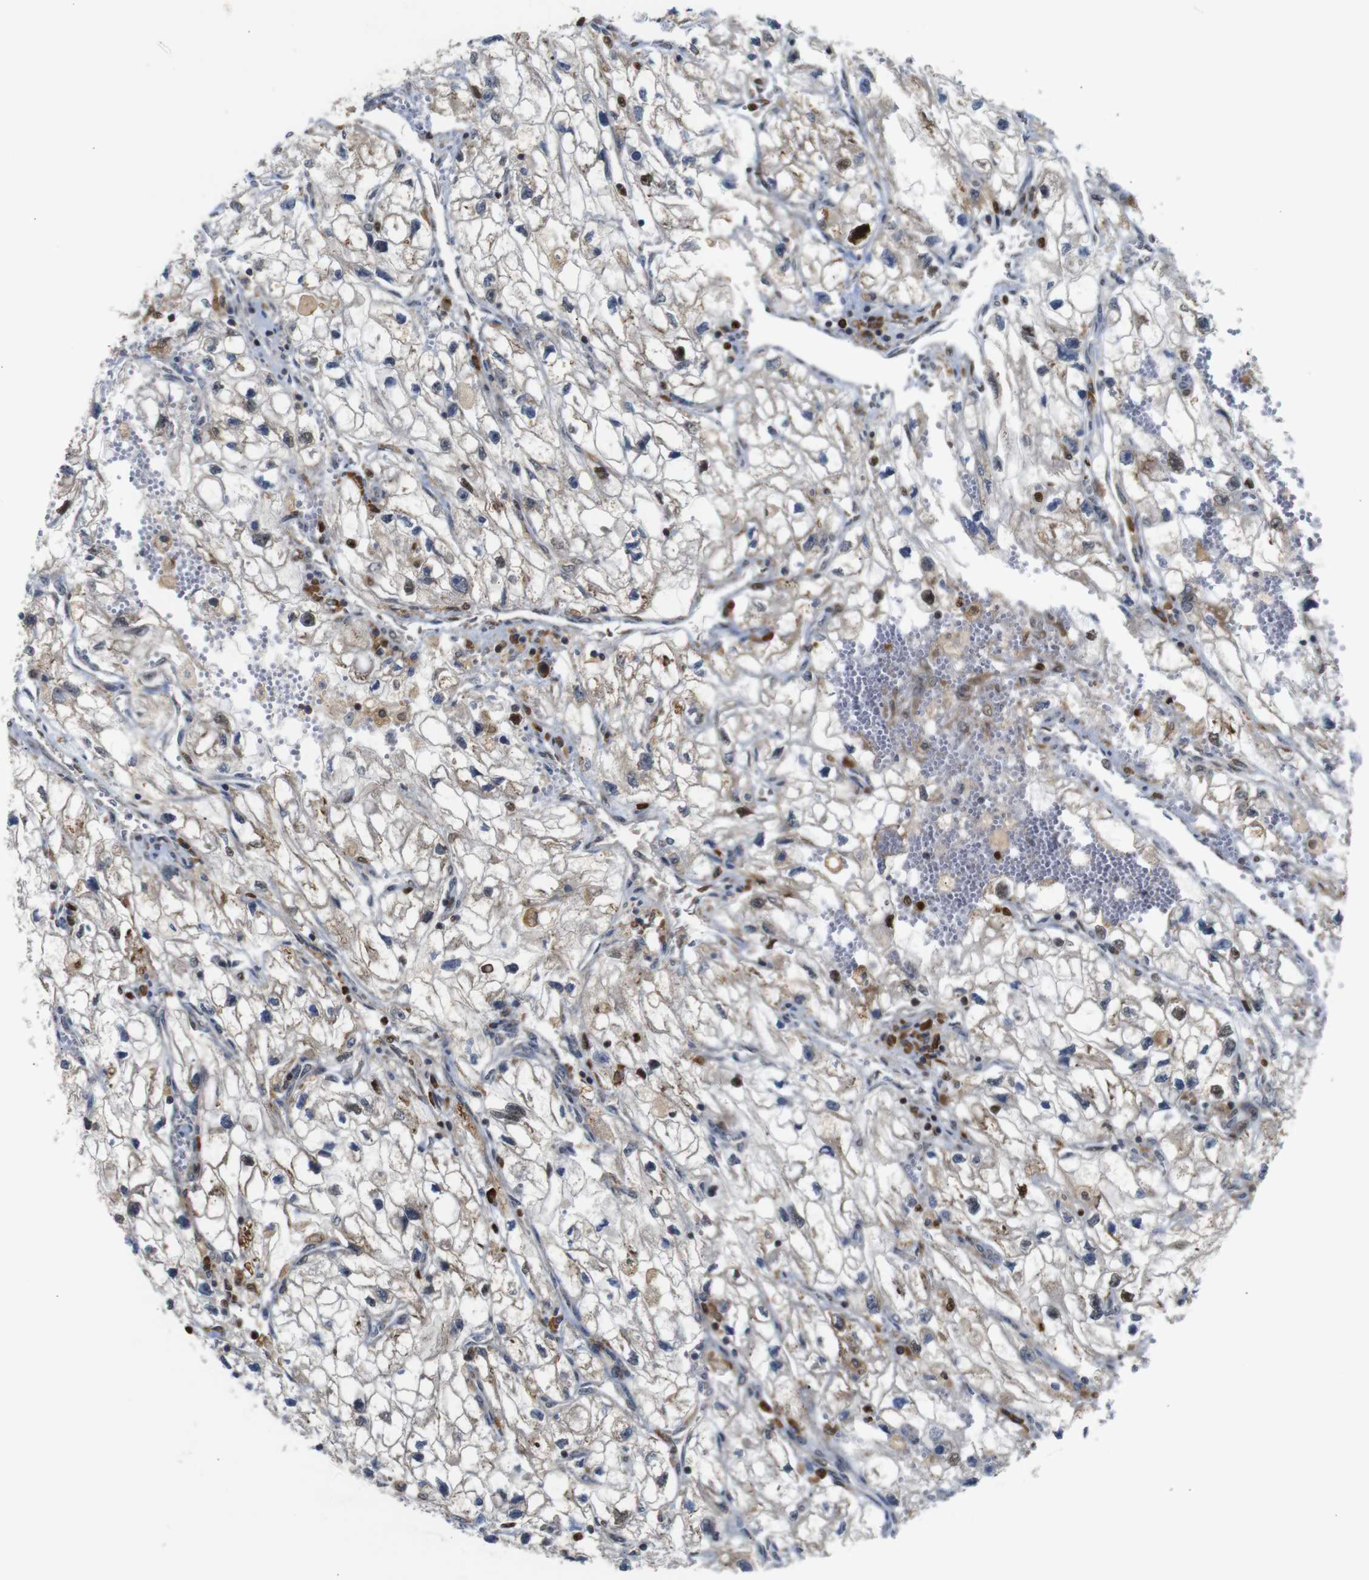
{"staining": {"intensity": "weak", "quantity": "<25%", "location": "cytoplasmic/membranous"}, "tissue": "renal cancer", "cell_type": "Tumor cells", "image_type": "cancer", "snomed": [{"axis": "morphology", "description": "Adenocarcinoma, NOS"}, {"axis": "topography", "description": "Kidney"}], "caption": "This is an immunohistochemistry (IHC) micrograph of renal cancer. There is no staining in tumor cells.", "gene": "PTPN1", "patient": {"sex": "female", "age": 70}}